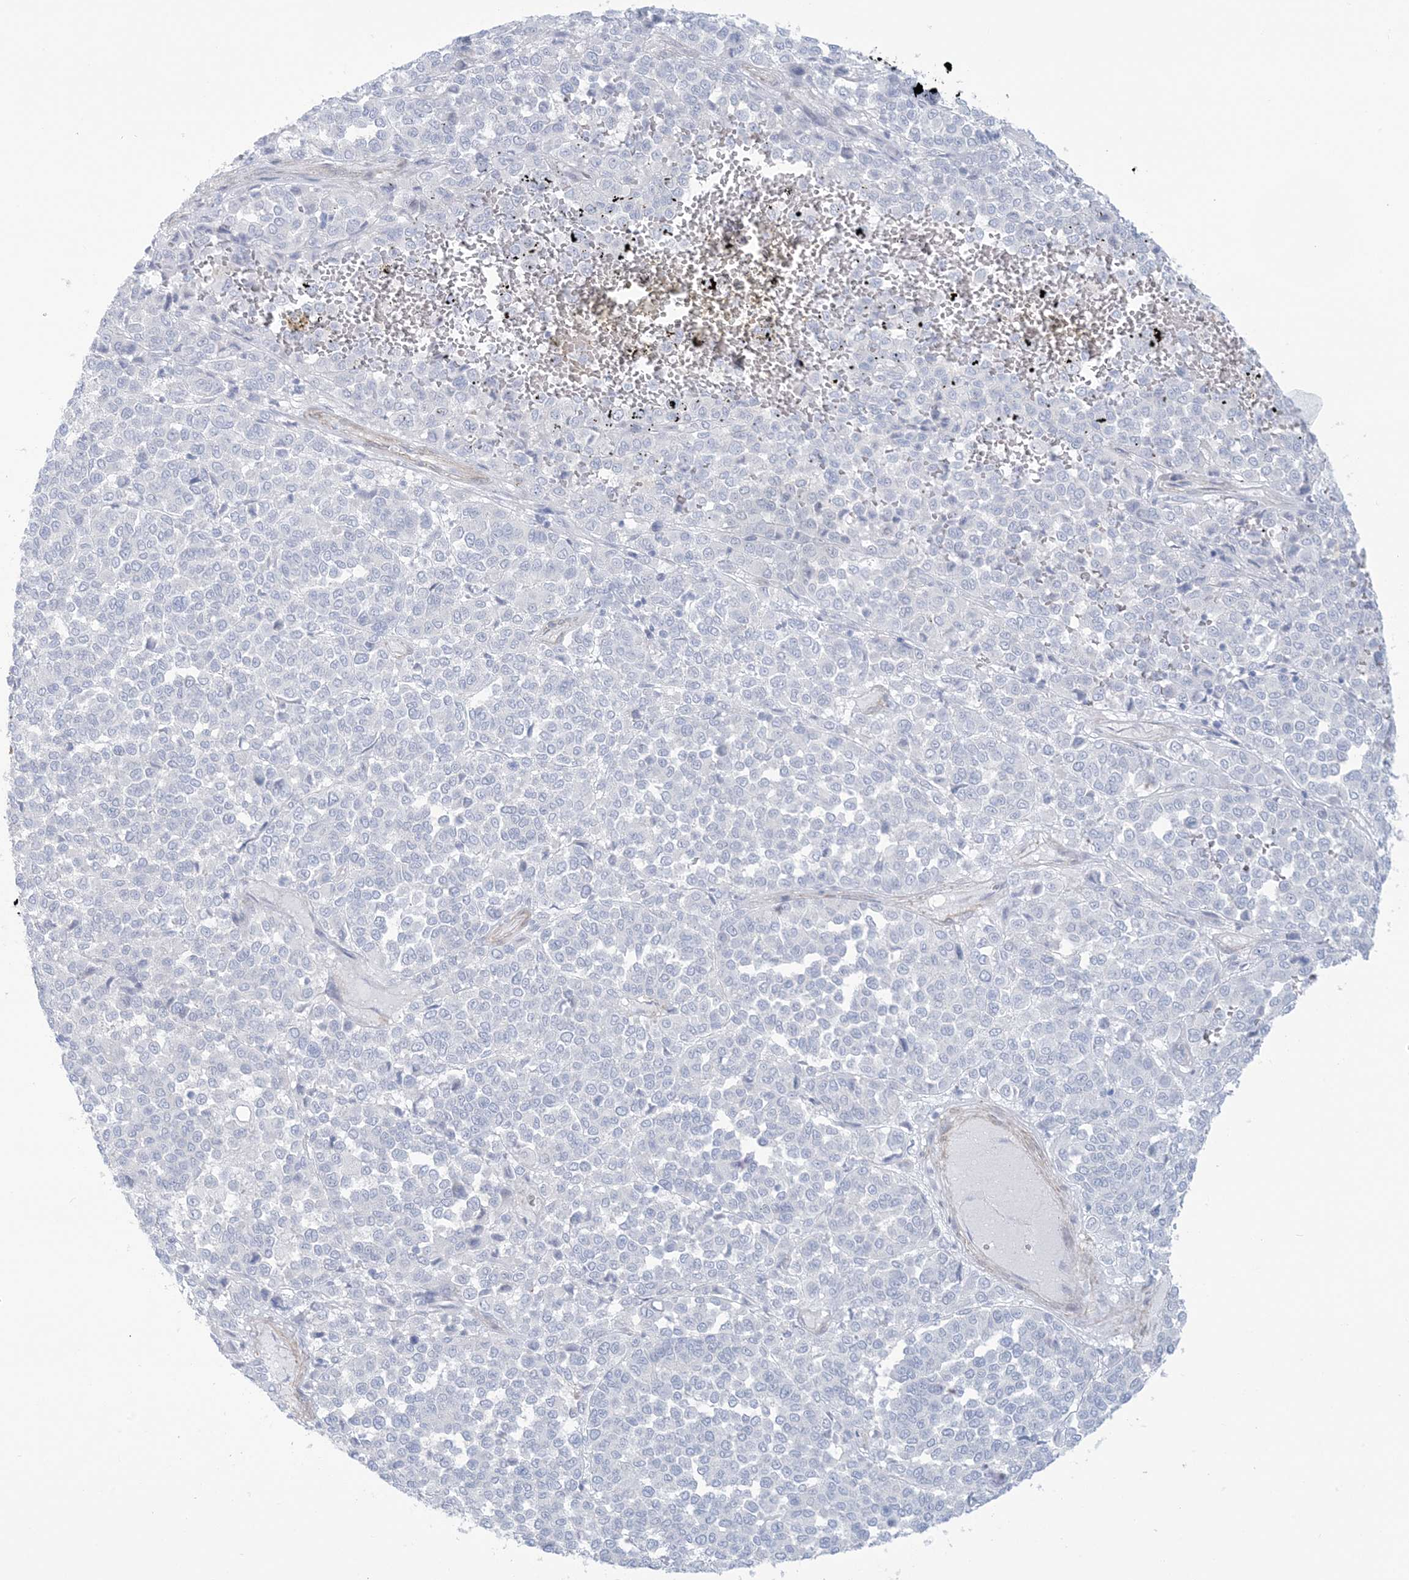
{"staining": {"intensity": "negative", "quantity": "none", "location": "none"}, "tissue": "melanoma", "cell_type": "Tumor cells", "image_type": "cancer", "snomed": [{"axis": "morphology", "description": "Malignant melanoma, Metastatic site"}, {"axis": "topography", "description": "Pancreas"}], "caption": "Protein analysis of malignant melanoma (metastatic site) shows no significant positivity in tumor cells. (Stains: DAB immunohistochemistry with hematoxylin counter stain, Microscopy: brightfield microscopy at high magnification).", "gene": "AGXT", "patient": {"sex": "female", "age": 30}}